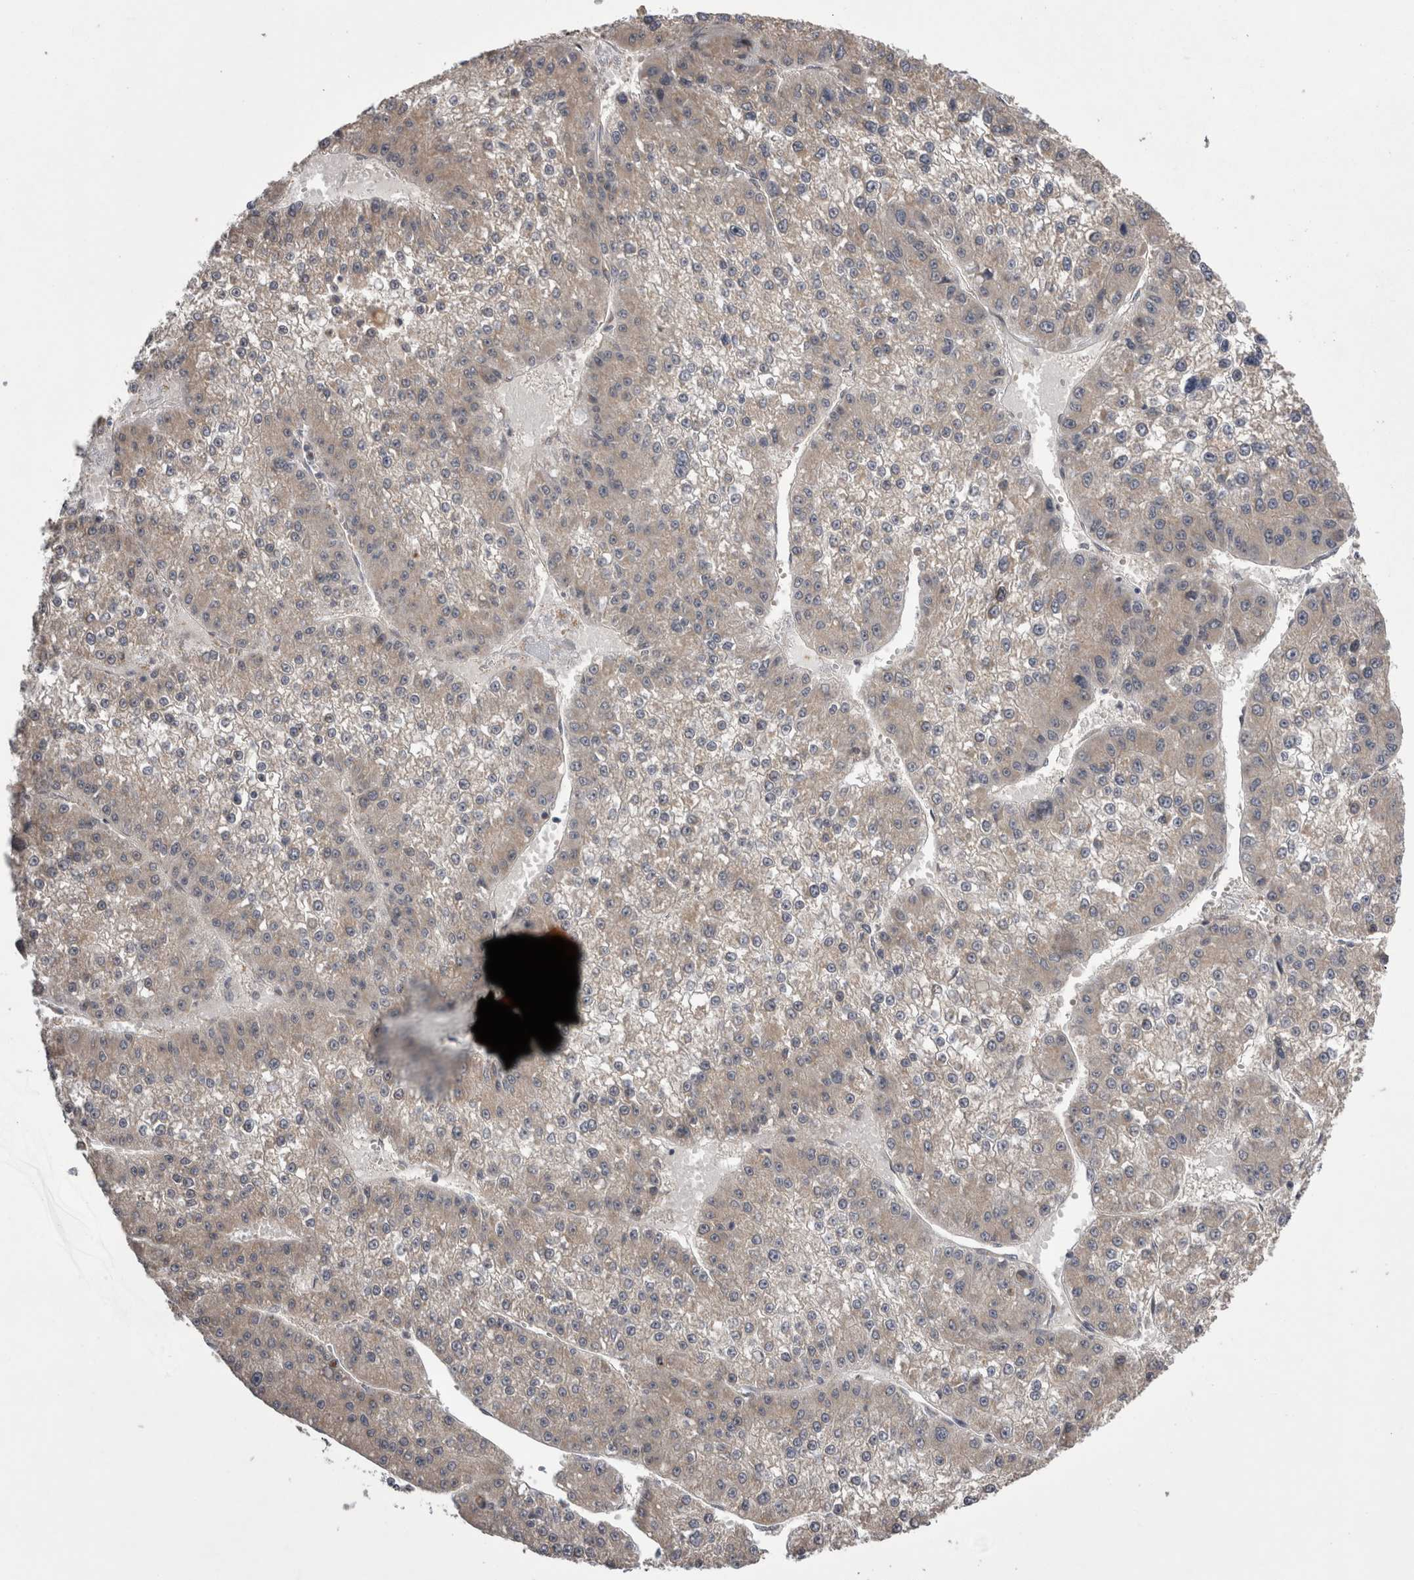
{"staining": {"intensity": "negative", "quantity": "none", "location": "none"}, "tissue": "liver cancer", "cell_type": "Tumor cells", "image_type": "cancer", "snomed": [{"axis": "morphology", "description": "Carcinoma, Hepatocellular, NOS"}, {"axis": "topography", "description": "Liver"}], "caption": "DAB immunohistochemical staining of liver cancer (hepatocellular carcinoma) demonstrates no significant expression in tumor cells.", "gene": "ARHGAP29", "patient": {"sex": "female", "age": 73}}